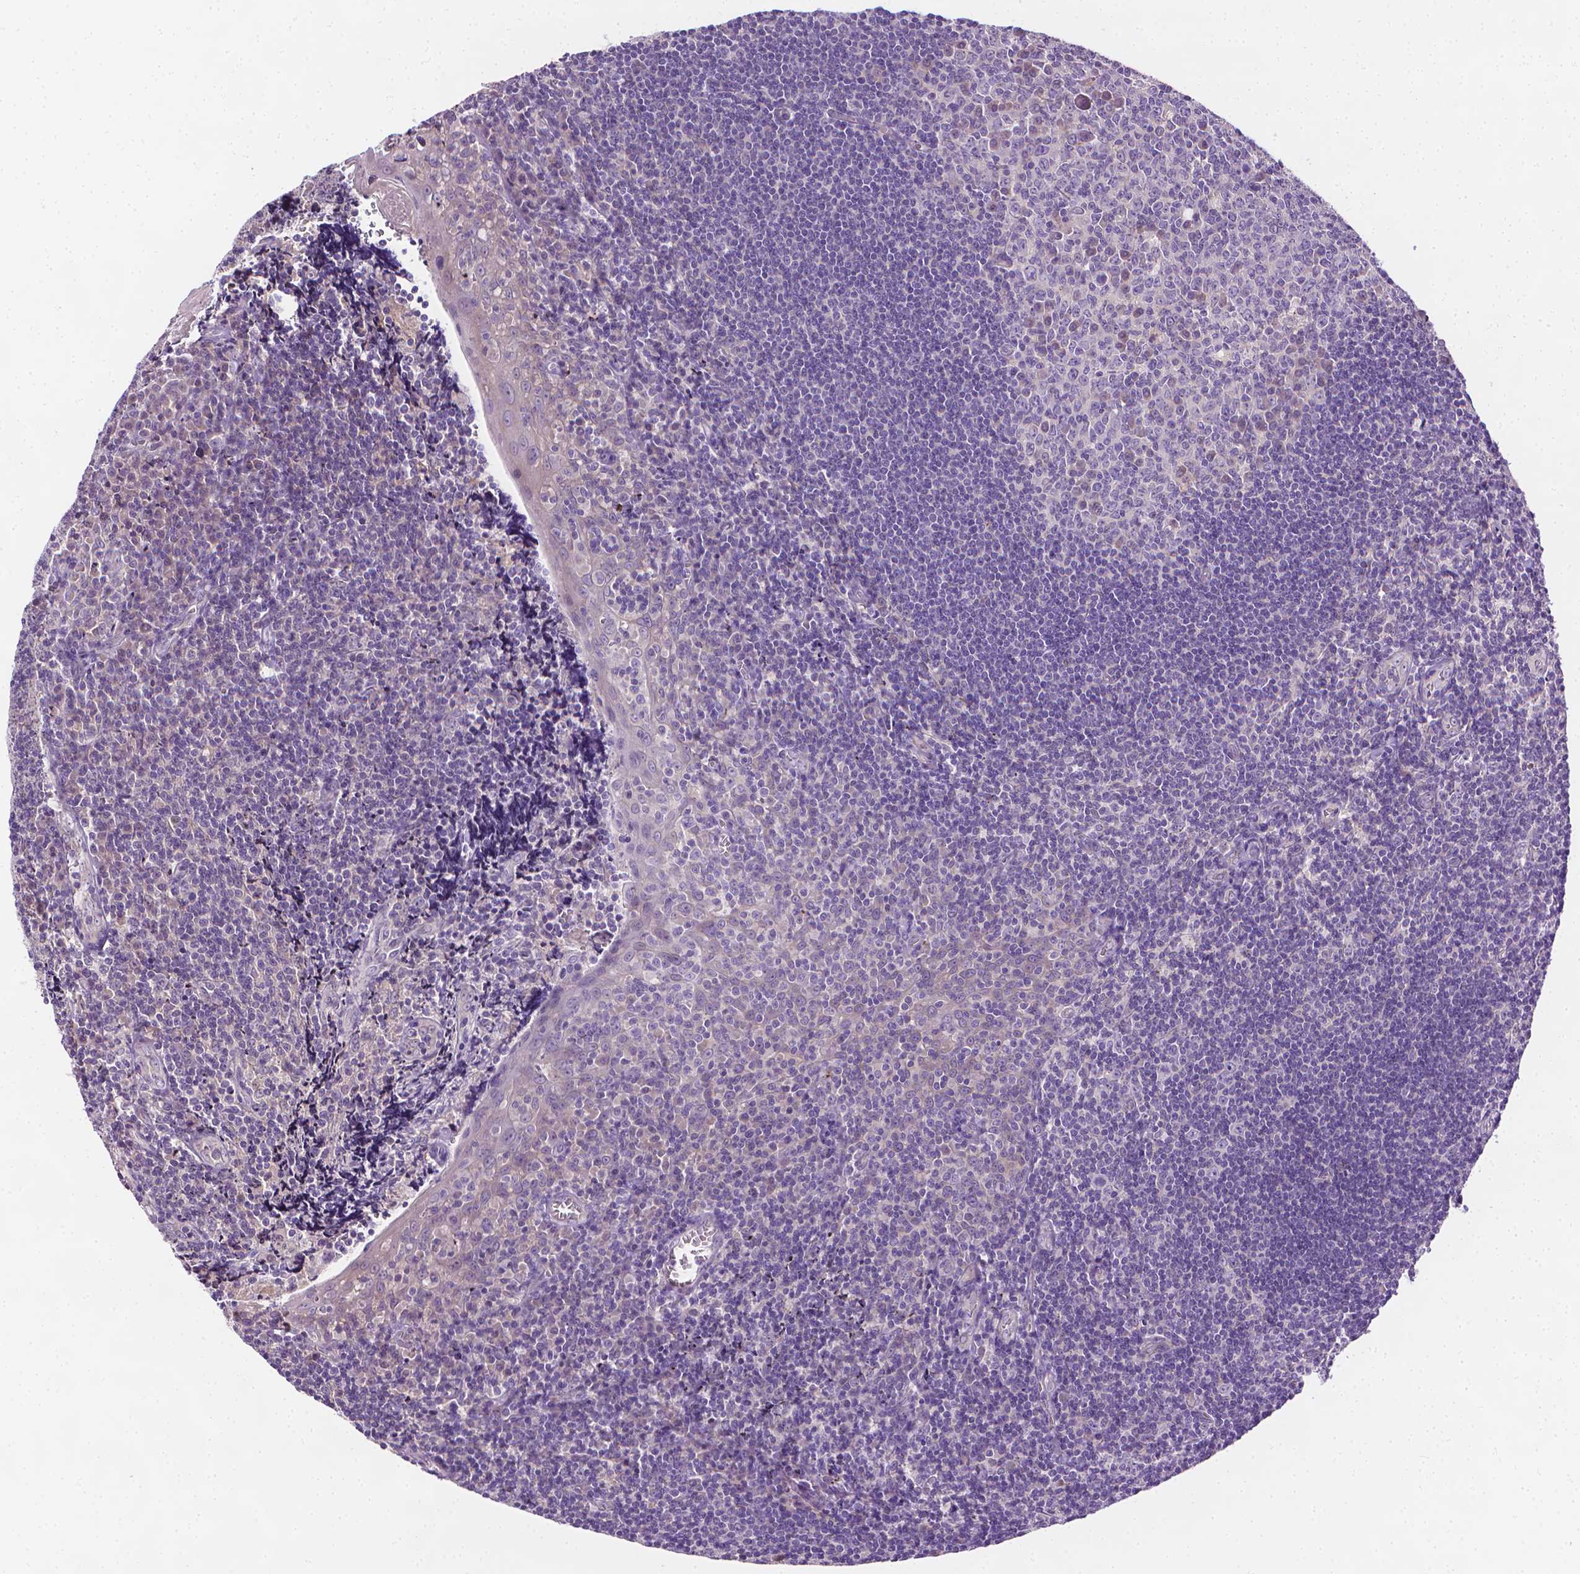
{"staining": {"intensity": "negative", "quantity": "none", "location": "none"}, "tissue": "tonsil", "cell_type": "Germinal center cells", "image_type": "normal", "snomed": [{"axis": "morphology", "description": "Normal tissue, NOS"}, {"axis": "morphology", "description": "Inflammation, NOS"}, {"axis": "topography", "description": "Tonsil"}], "caption": "This photomicrograph is of unremarkable tonsil stained with immunohistochemistry (IHC) to label a protein in brown with the nuclei are counter-stained blue. There is no staining in germinal center cells.", "gene": "MCOLN3", "patient": {"sex": "female", "age": 31}}